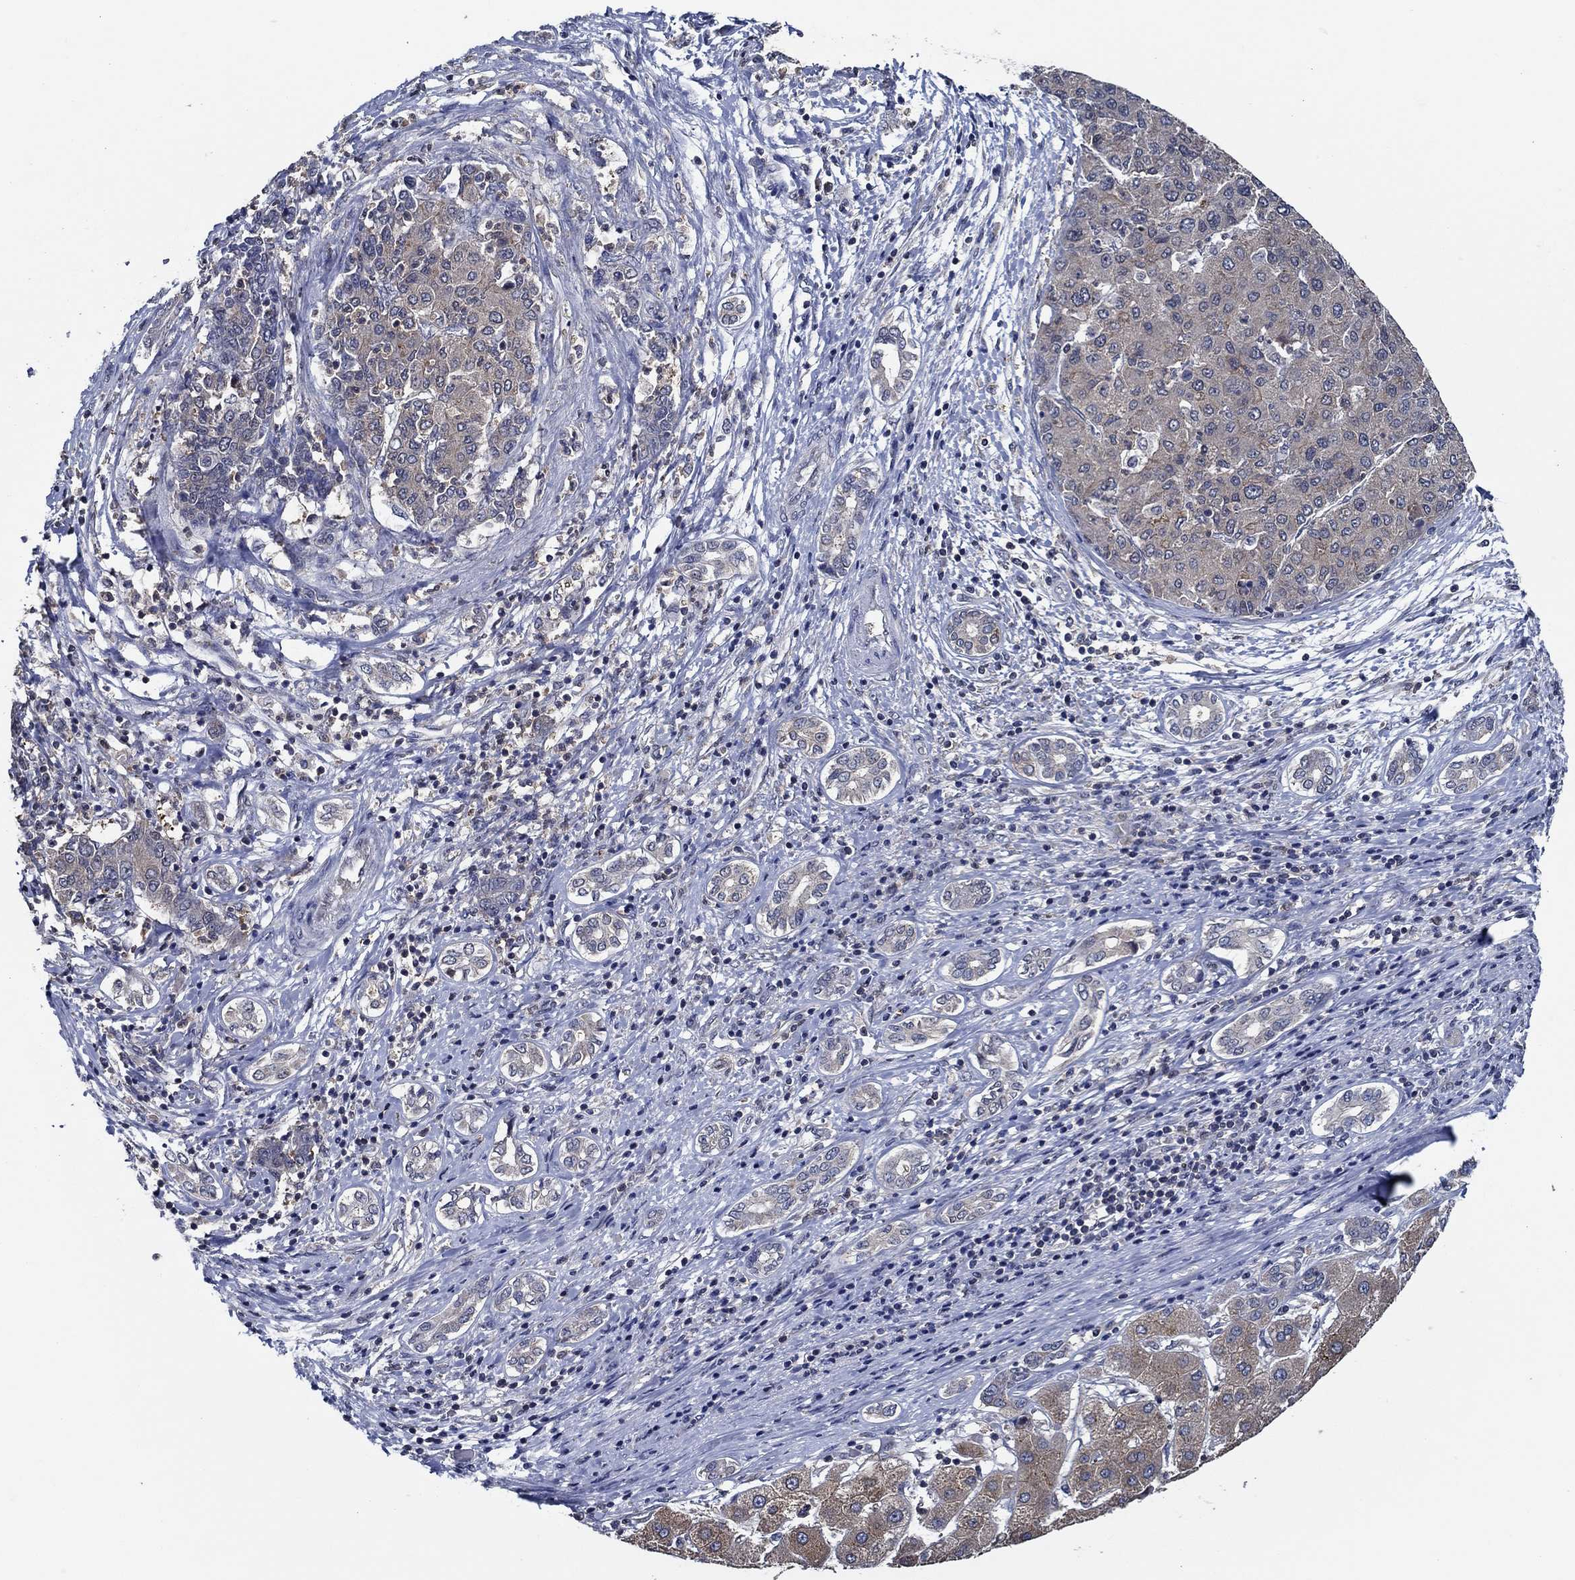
{"staining": {"intensity": "weak", "quantity": "25%-75%", "location": "cytoplasmic/membranous"}, "tissue": "liver cancer", "cell_type": "Tumor cells", "image_type": "cancer", "snomed": [{"axis": "morphology", "description": "Carcinoma, Hepatocellular, NOS"}, {"axis": "topography", "description": "Liver"}], "caption": "Weak cytoplasmic/membranous staining for a protein is seen in approximately 25%-75% of tumor cells of liver cancer (hepatocellular carcinoma) using immunohistochemistry (IHC).", "gene": "DACT1", "patient": {"sex": "male", "age": 65}}